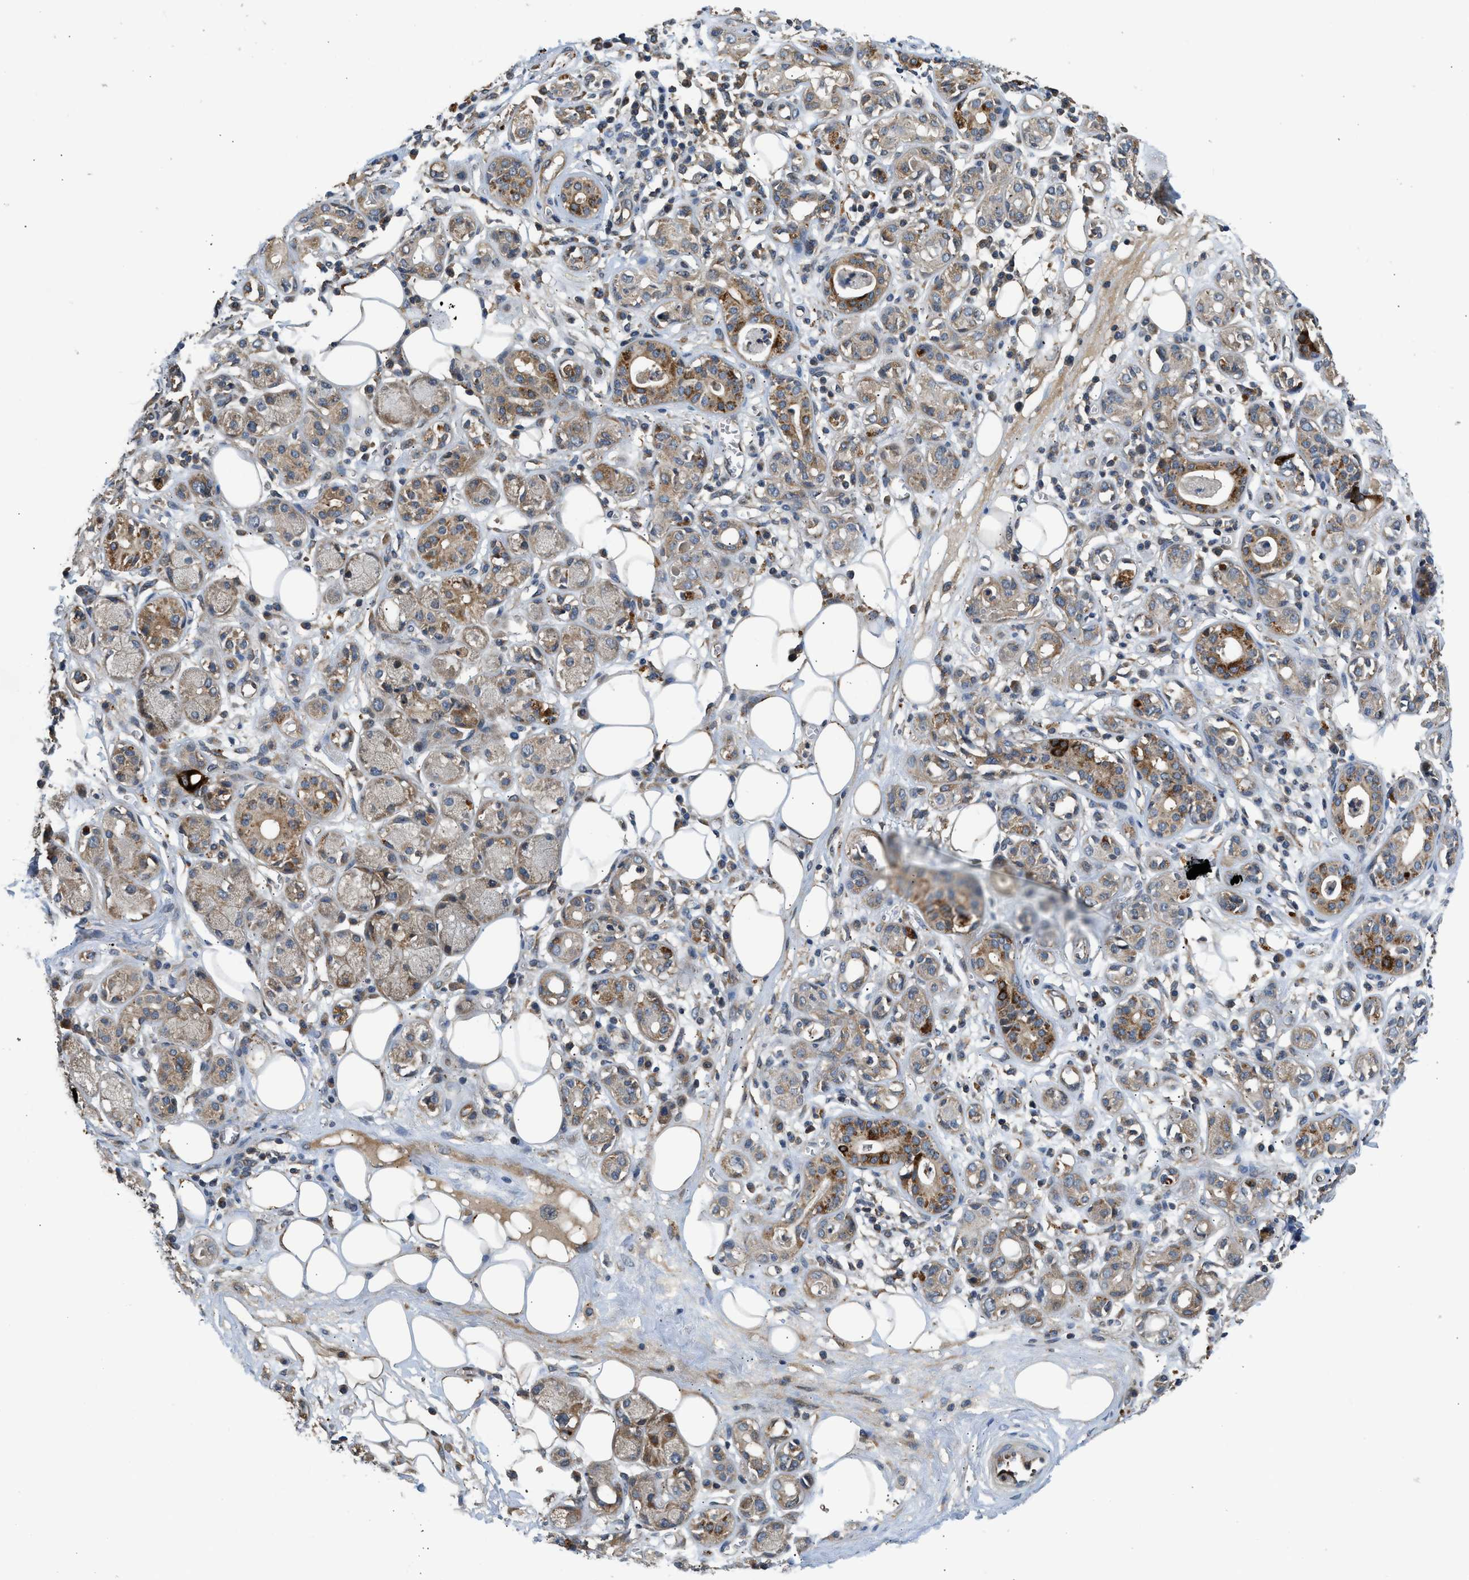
{"staining": {"intensity": "moderate", "quantity": "25%-75%", "location": "cytoplasmic/membranous"}, "tissue": "adipose tissue", "cell_type": "Adipocytes", "image_type": "normal", "snomed": [{"axis": "morphology", "description": "Normal tissue, NOS"}, {"axis": "morphology", "description": "Inflammation, NOS"}, {"axis": "topography", "description": "Salivary gland"}, {"axis": "topography", "description": "Peripheral nerve tissue"}], "caption": "Protein expression analysis of normal adipose tissue displays moderate cytoplasmic/membranous positivity in about 25%-75% of adipocytes. (Stains: DAB (3,3'-diaminobenzidine) in brown, nuclei in blue, Microscopy: brightfield microscopy at high magnification).", "gene": "IL3RA", "patient": {"sex": "female", "age": 75}}